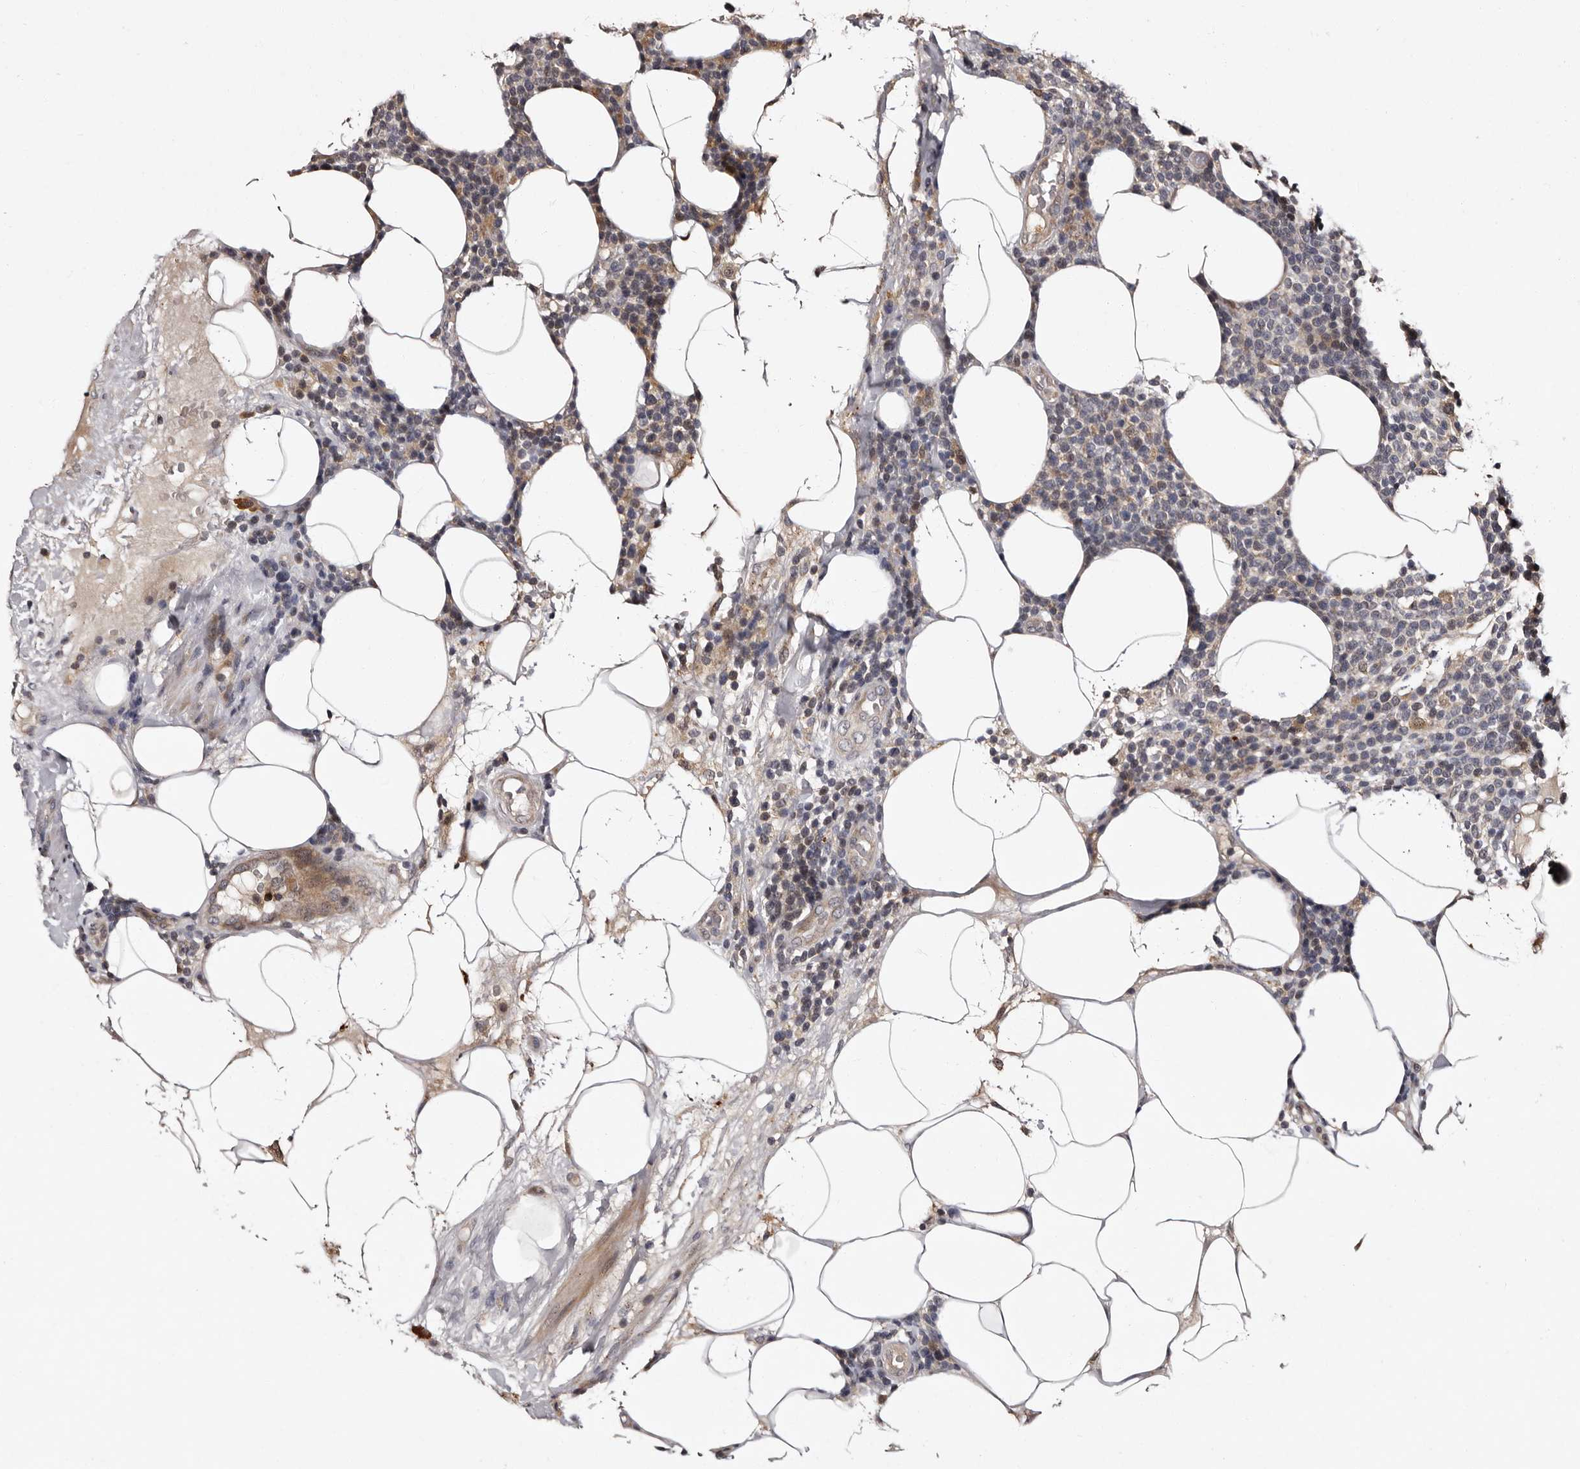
{"staining": {"intensity": "negative", "quantity": "none", "location": "none"}, "tissue": "lymphoma", "cell_type": "Tumor cells", "image_type": "cancer", "snomed": [{"axis": "morphology", "description": "Malignant lymphoma, non-Hodgkin's type, High grade"}, {"axis": "topography", "description": "Lymph node"}], "caption": "Lymphoma stained for a protein using immunohistochemistry demonstrates no expression tumor cells.", "gene": "DNPH1", "patient": {"sex": "male", "age": 61}}